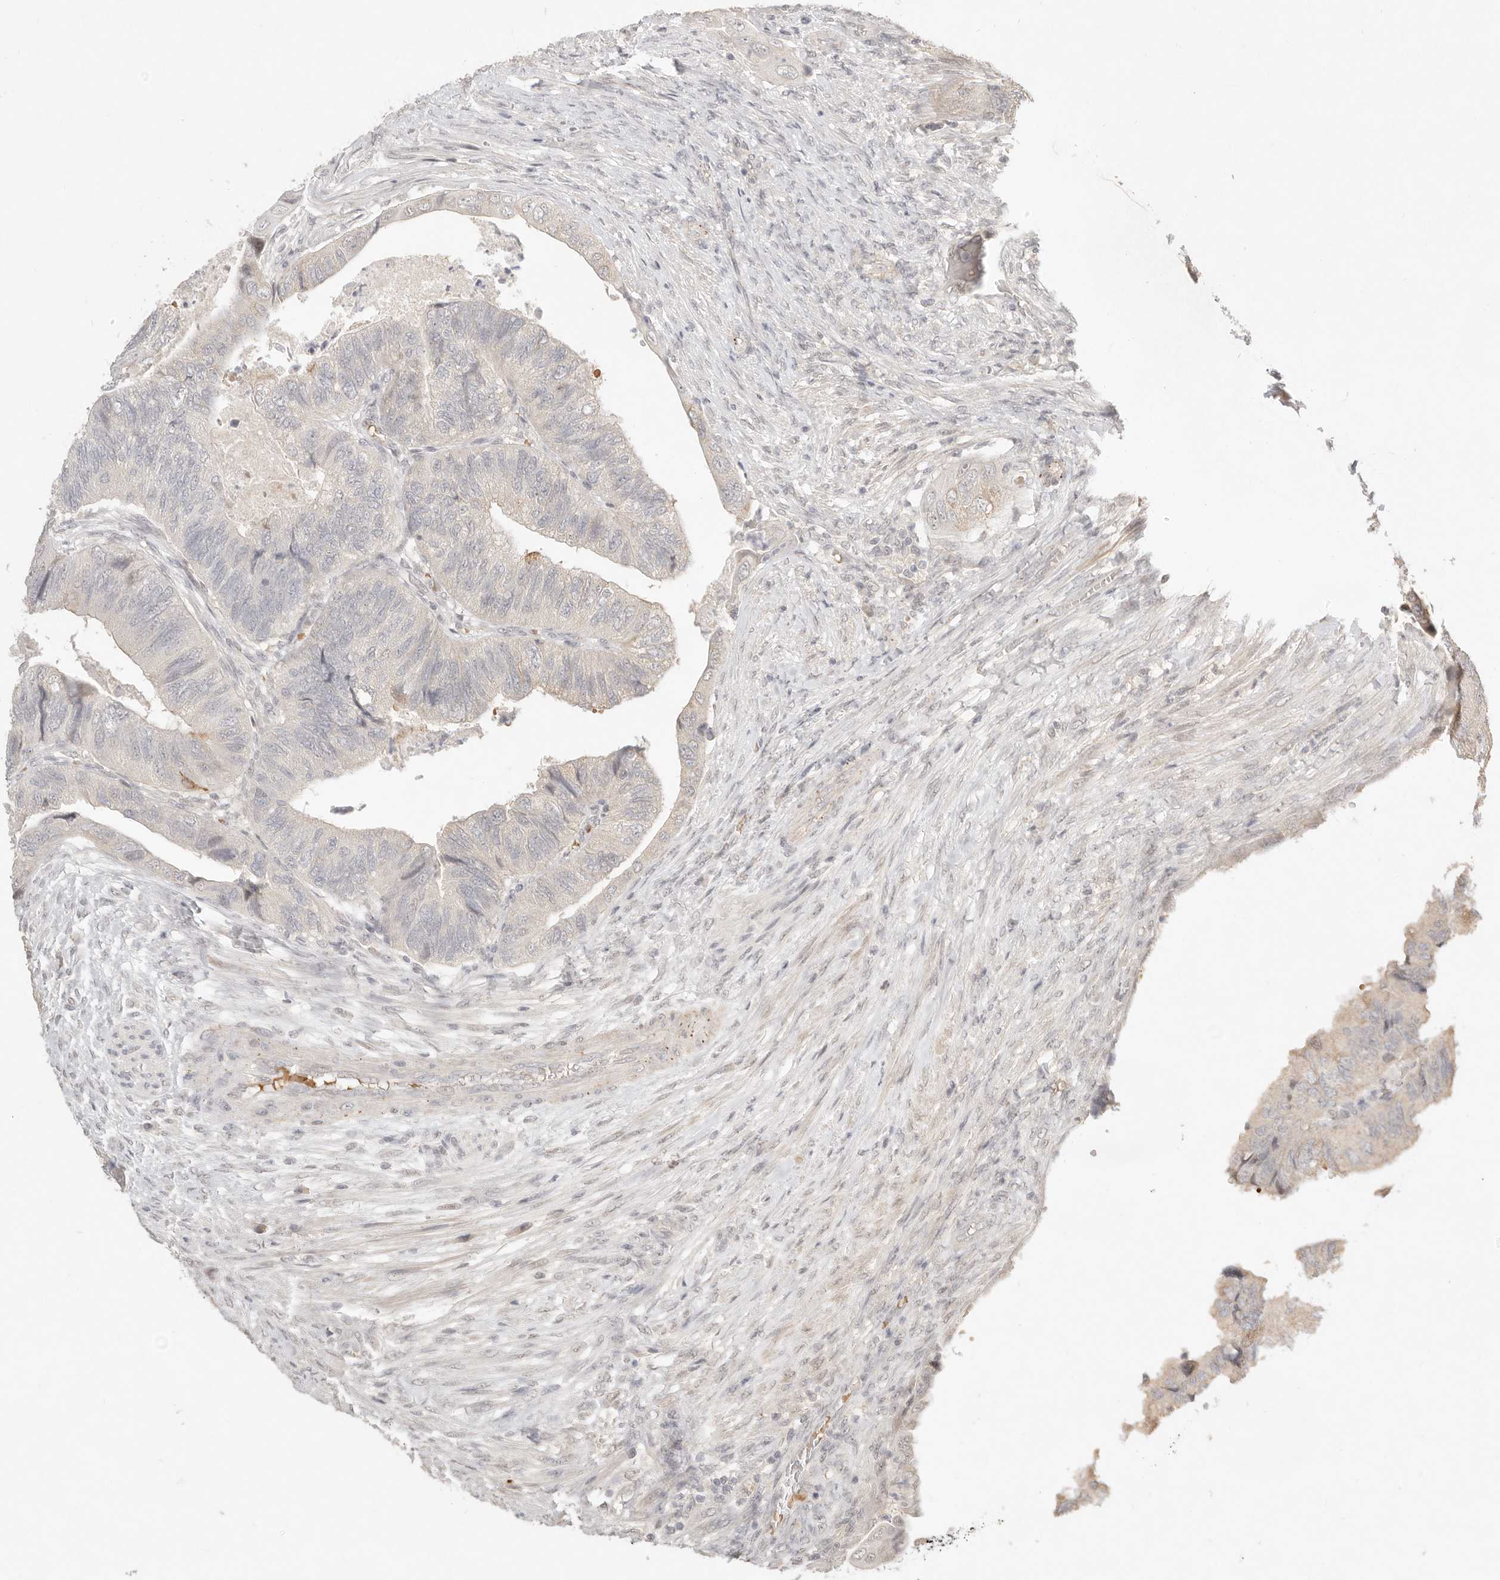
{"staining": {"intensity": "strong", "quantity": ">75%", "location": "cytoplasmic/membranous"}, "tissue": "colorectal cancer", "cell_type": "Tumor cells", "image_type": "cancer", "snomed": [{"axis": "morphology", "description": "Adenocarcinoma, NOS"}, {"axis": "topography", "description": "Rectum"}], "caption": "Immunohistochemical staining of colorectal cancer (adenocarcinoma) exhibits high levels of strong cytoplasmic/membranous expression in about >75% of tumor cells.", "gene": "MEP1A", "patient": {"sex": "male", "age": 63}}